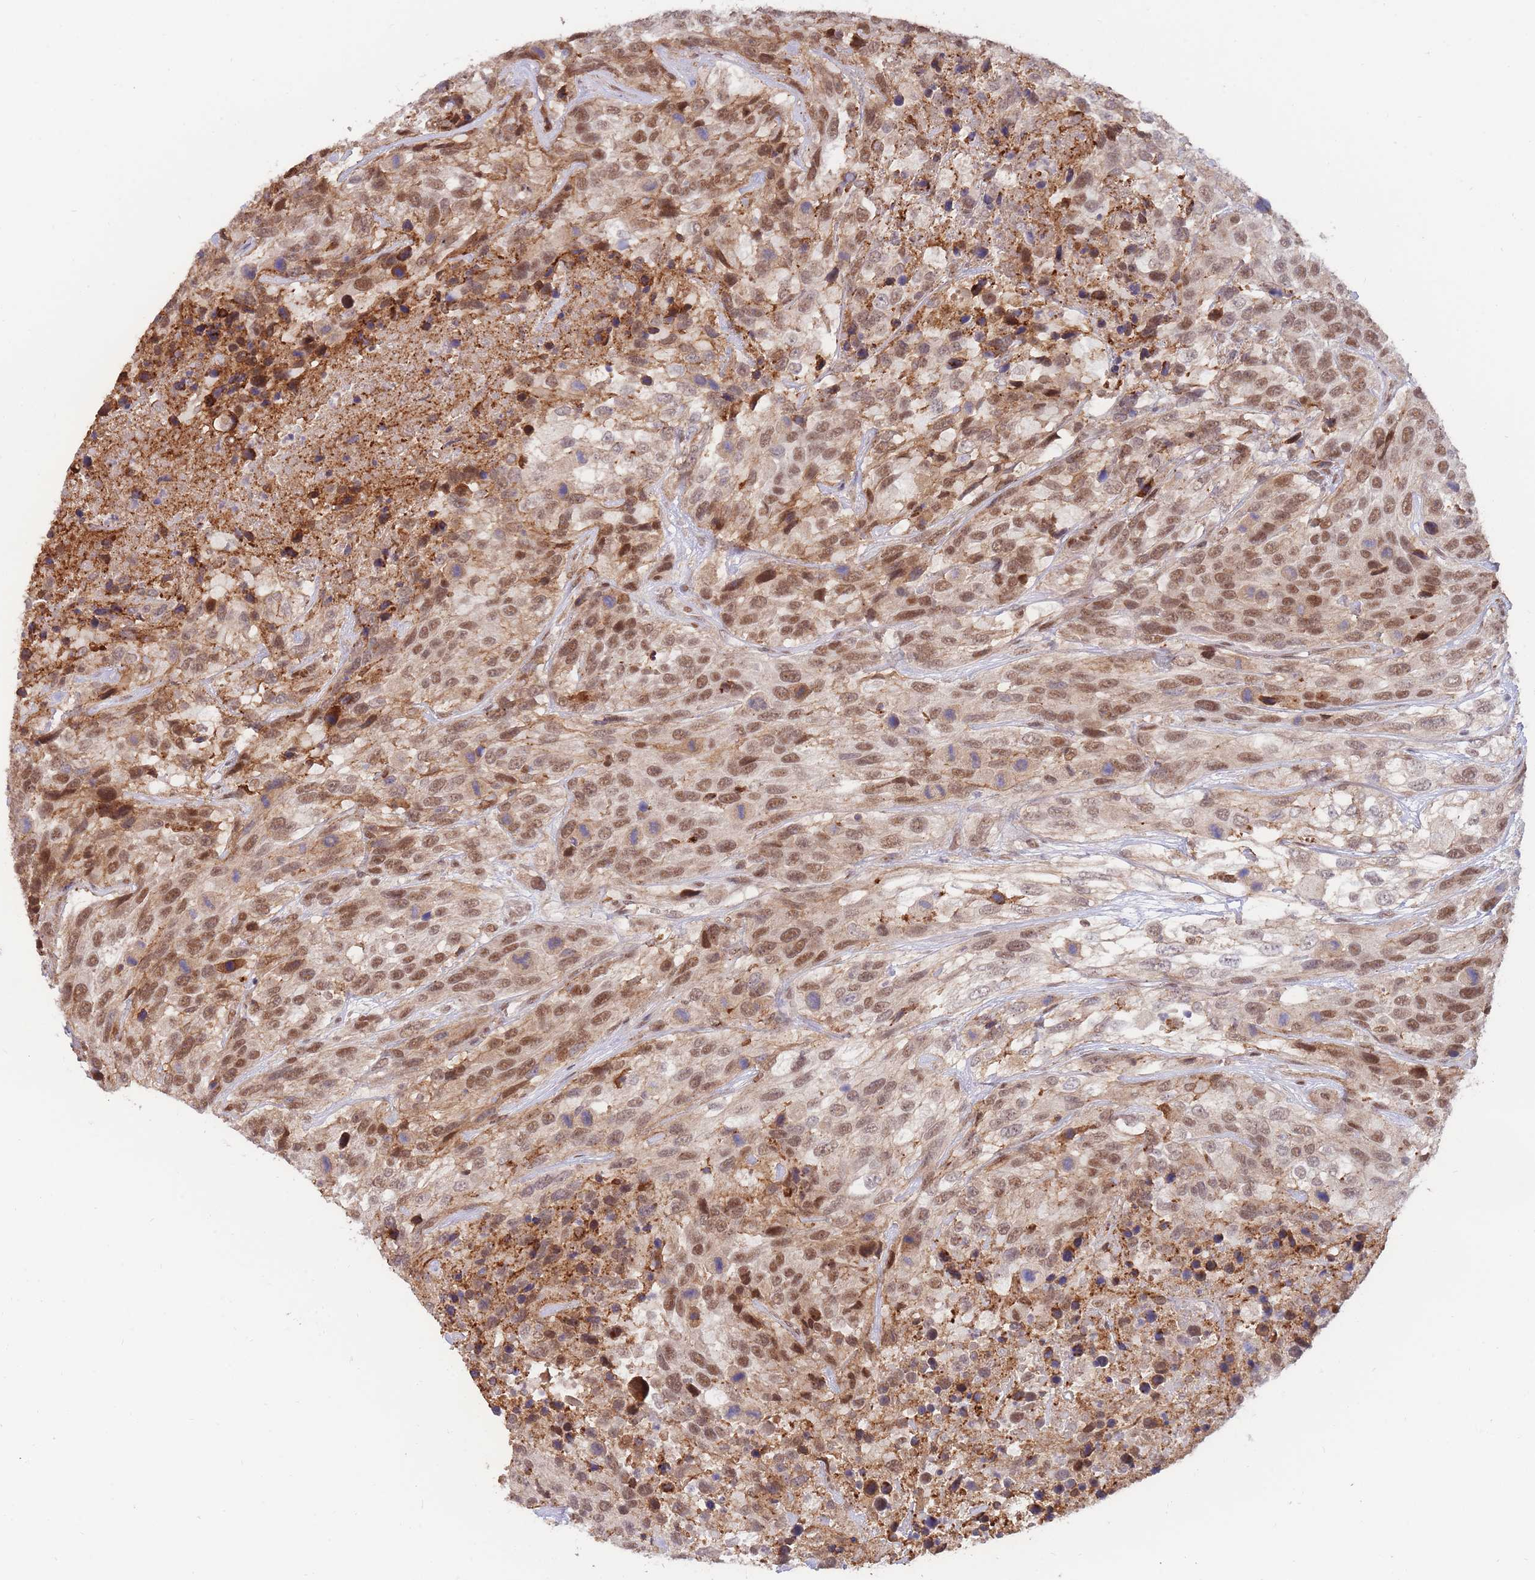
{"staining": {"intensity": "moderate", "quantity": ">75%", "location": "cytoplasmic/membranous,nuclear"}, "tissue": "urothelial cancer", "cell_type": "Tumor cells", "image_type": "cancer", "snomed": [{"axis": "morphology", "description": "Urothelial carcinoma, High grade"}, {"axis": "topography", "description": "Urinary bladder"}], "caption": "Brown immunohistochemical staining in human urothelial cancer demonstrates moderate cytoplasmic/membranous and nuclear positivity in approximately >75% of tumor cells.", "gene": "BOD1L1", "patient": {"sex": "female", "age": 70}}